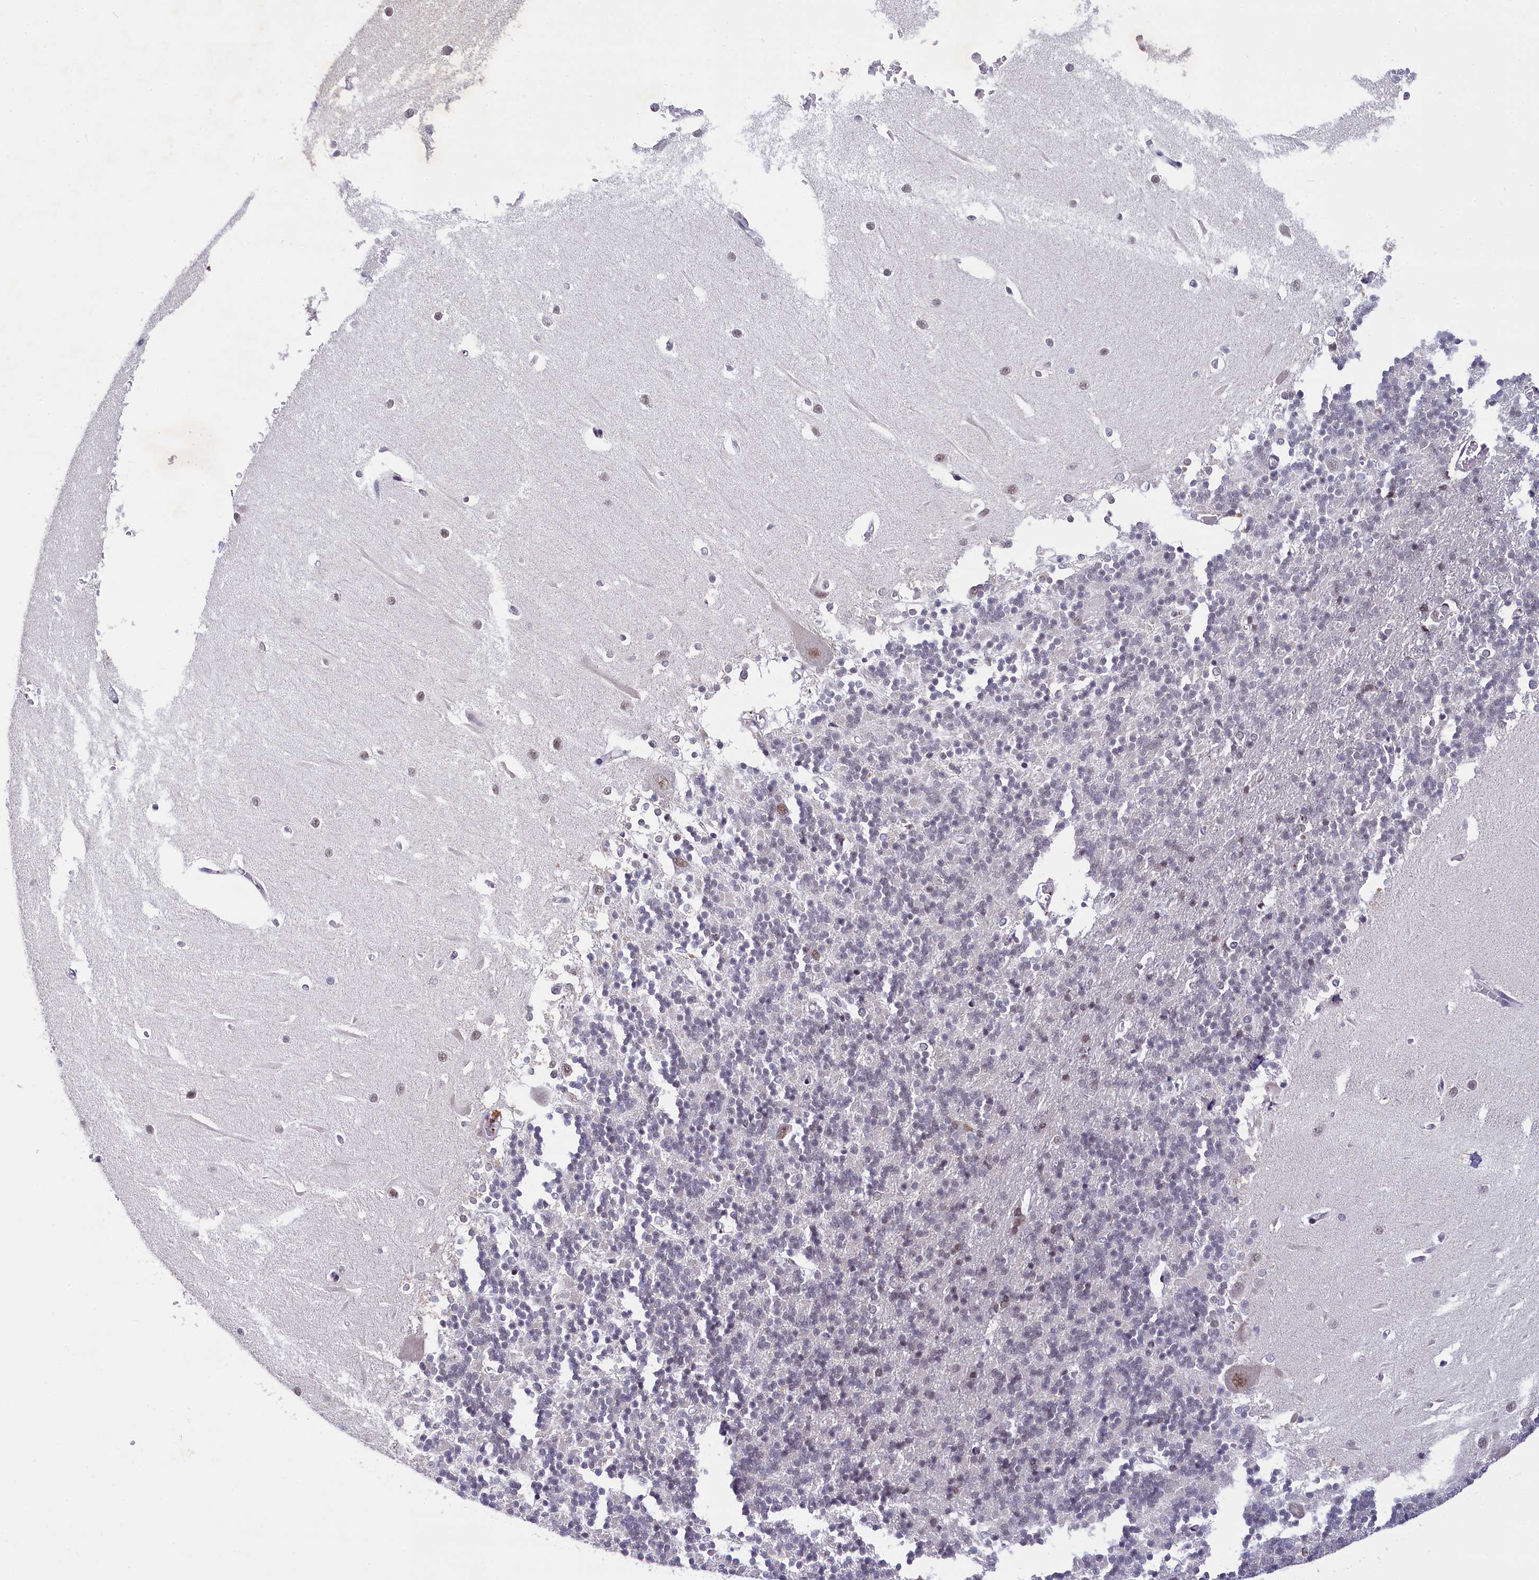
{"staining": {"intensity": "weak", "quantity": "<25%", "location": "nuclear"}, "tissue": "cerebellum", "cell_type": "Cells in granular layer", "image_type": "normal", "snomed": [{"axis": "morphology", "description": "Normal tissue, NOS"}, {"axis": "topography", "description": "Cerebellum"}], "caption": "Human cerebellum stained for a protein using IHC exhibits no expression in cells in granular layer.", "gene": "PPHLN1", "patient": {"sex": "male", "age": 37}}